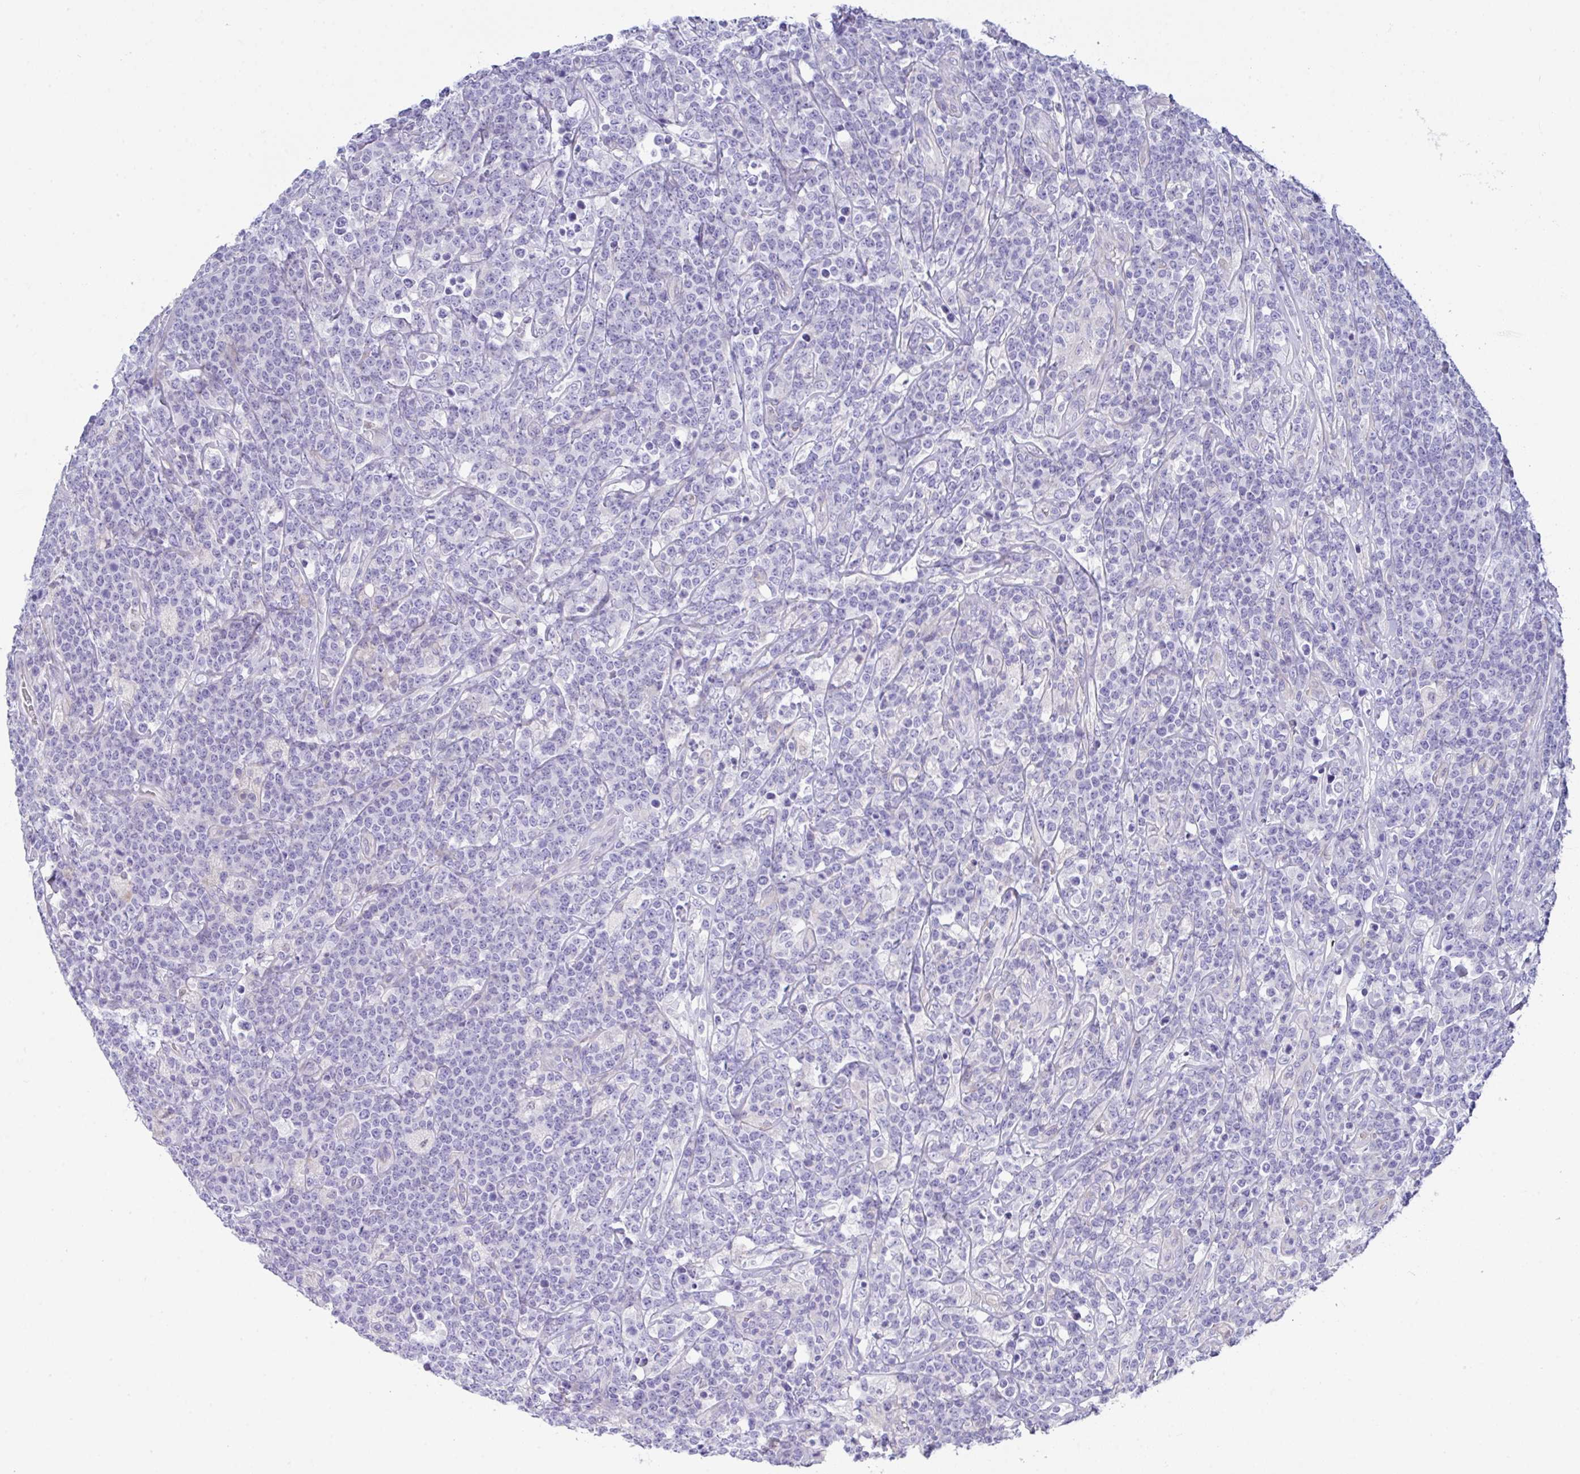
{"staining": {"intensity": "negative", "quantity": "none", "location": "none"}, "tissue": "lymphoma", "cell_type": "Tumor cells", "image_type": "cancer", "snomed": [{"axis": "morphology", "description": "Malignant lymphoma, non-Hodgkin's type, High grade"}, {"axis": "topography", "description": "Small intestine"}], "caption": "Histopathology image shows no protein staining in tumor cells of lymphoma tissue. Brightfield microscopy of IHC stained with DAB (brown) and hematoxylin (blue), captured at high magnification.", "gene": "FBXO47", "patient": {"sex": "male", "age": 8}}